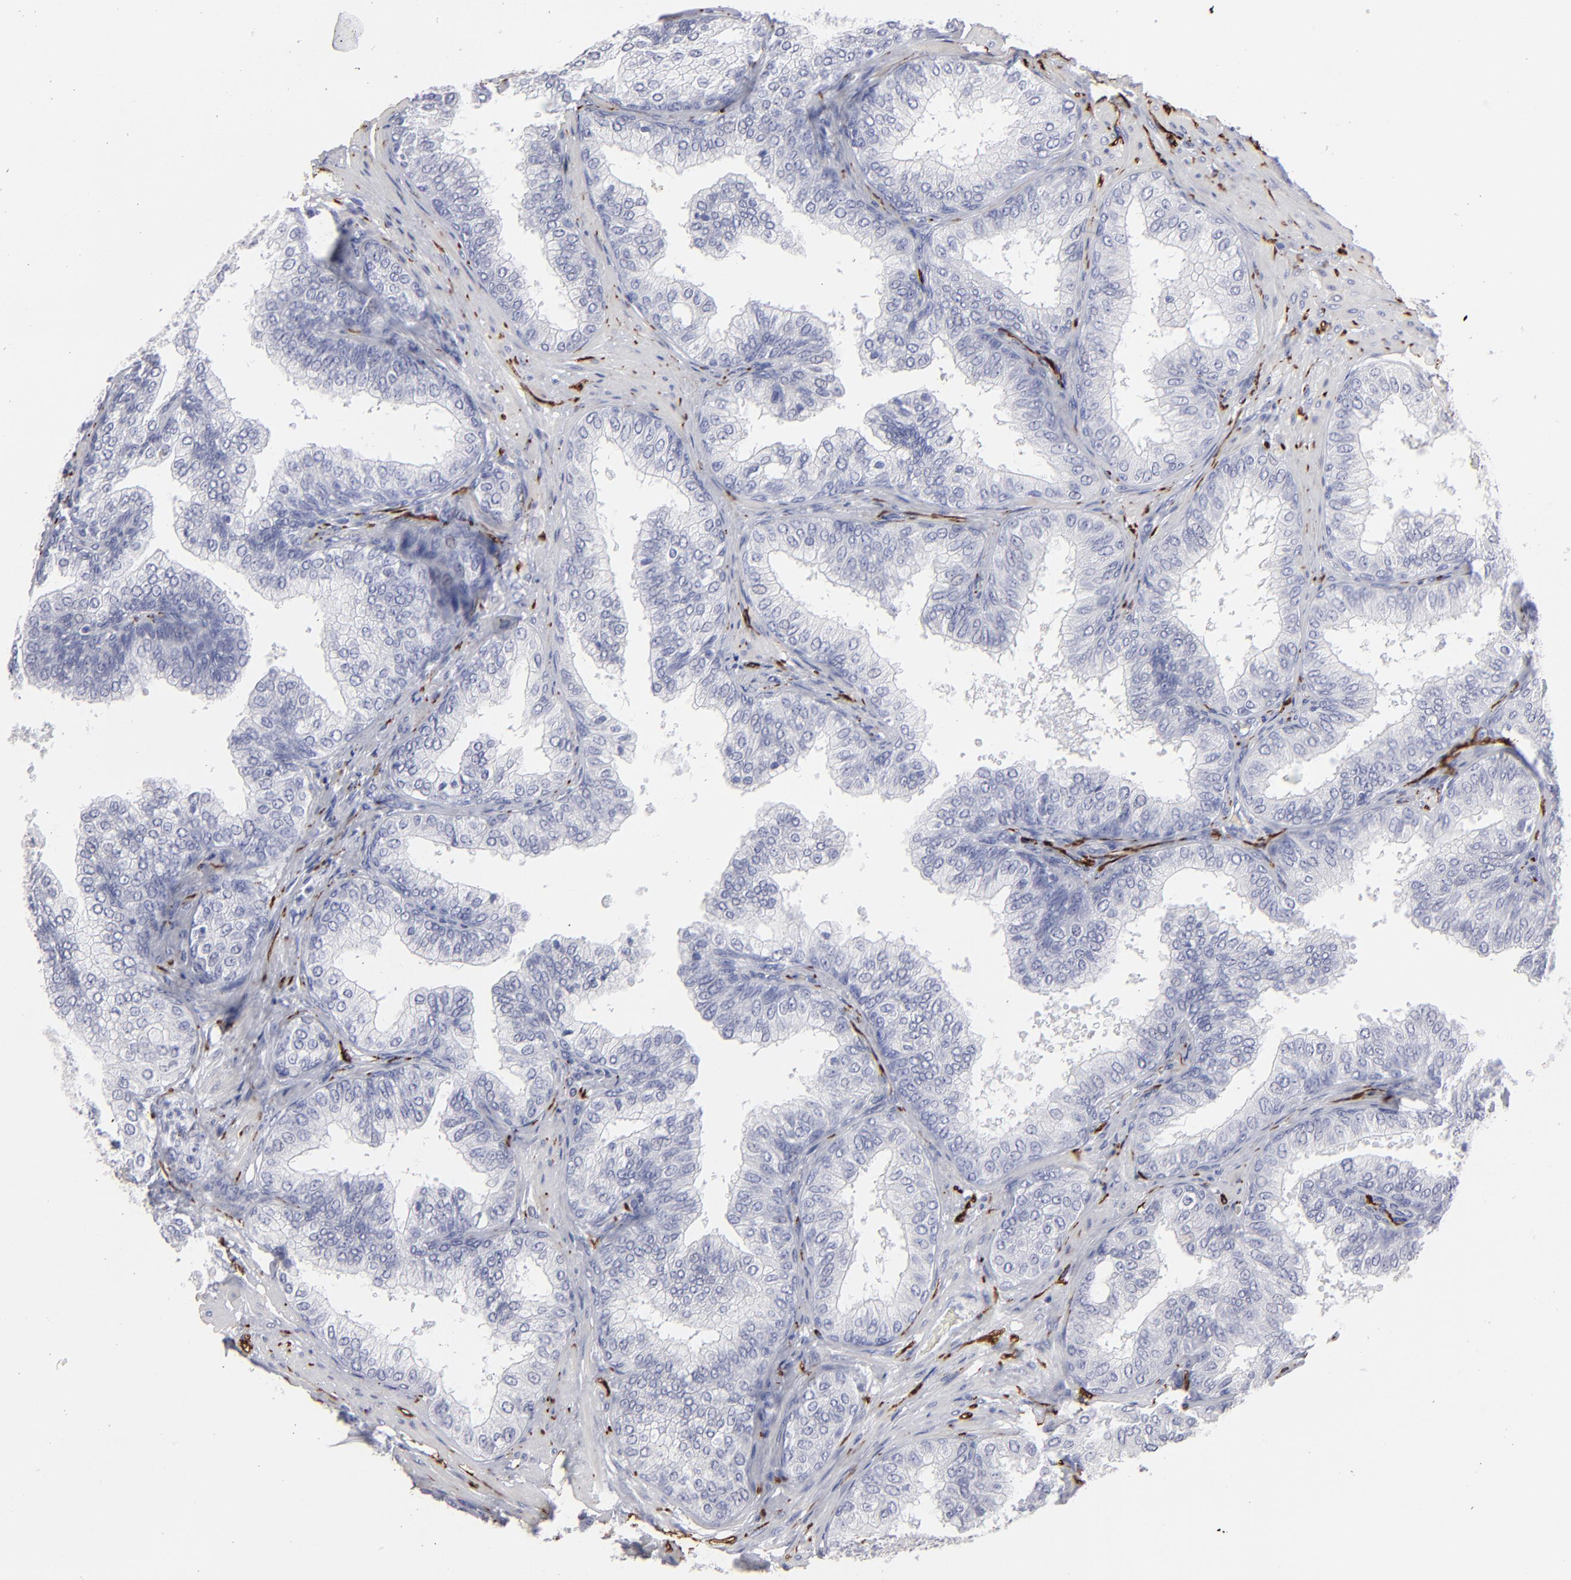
{"staining": {"intensity": "negative", "quantity": "none", "location": "none"}, "tissue": "prostate", "cell_type": "Glandular cells", "image_type": "normal", "snomed": [{"axis": "morphology", "description": "Normal tissue, NOS"}, {"axis": "topography", "description": "Prostate"}], "caption": "Immunohistochemistry (IHC) micrograph of normal human prostate stained for a protein (brown), which exhibits no positivity in glandular cells.", "gene": "CADM3", "patient": {"sex": "male", "age": 60}}